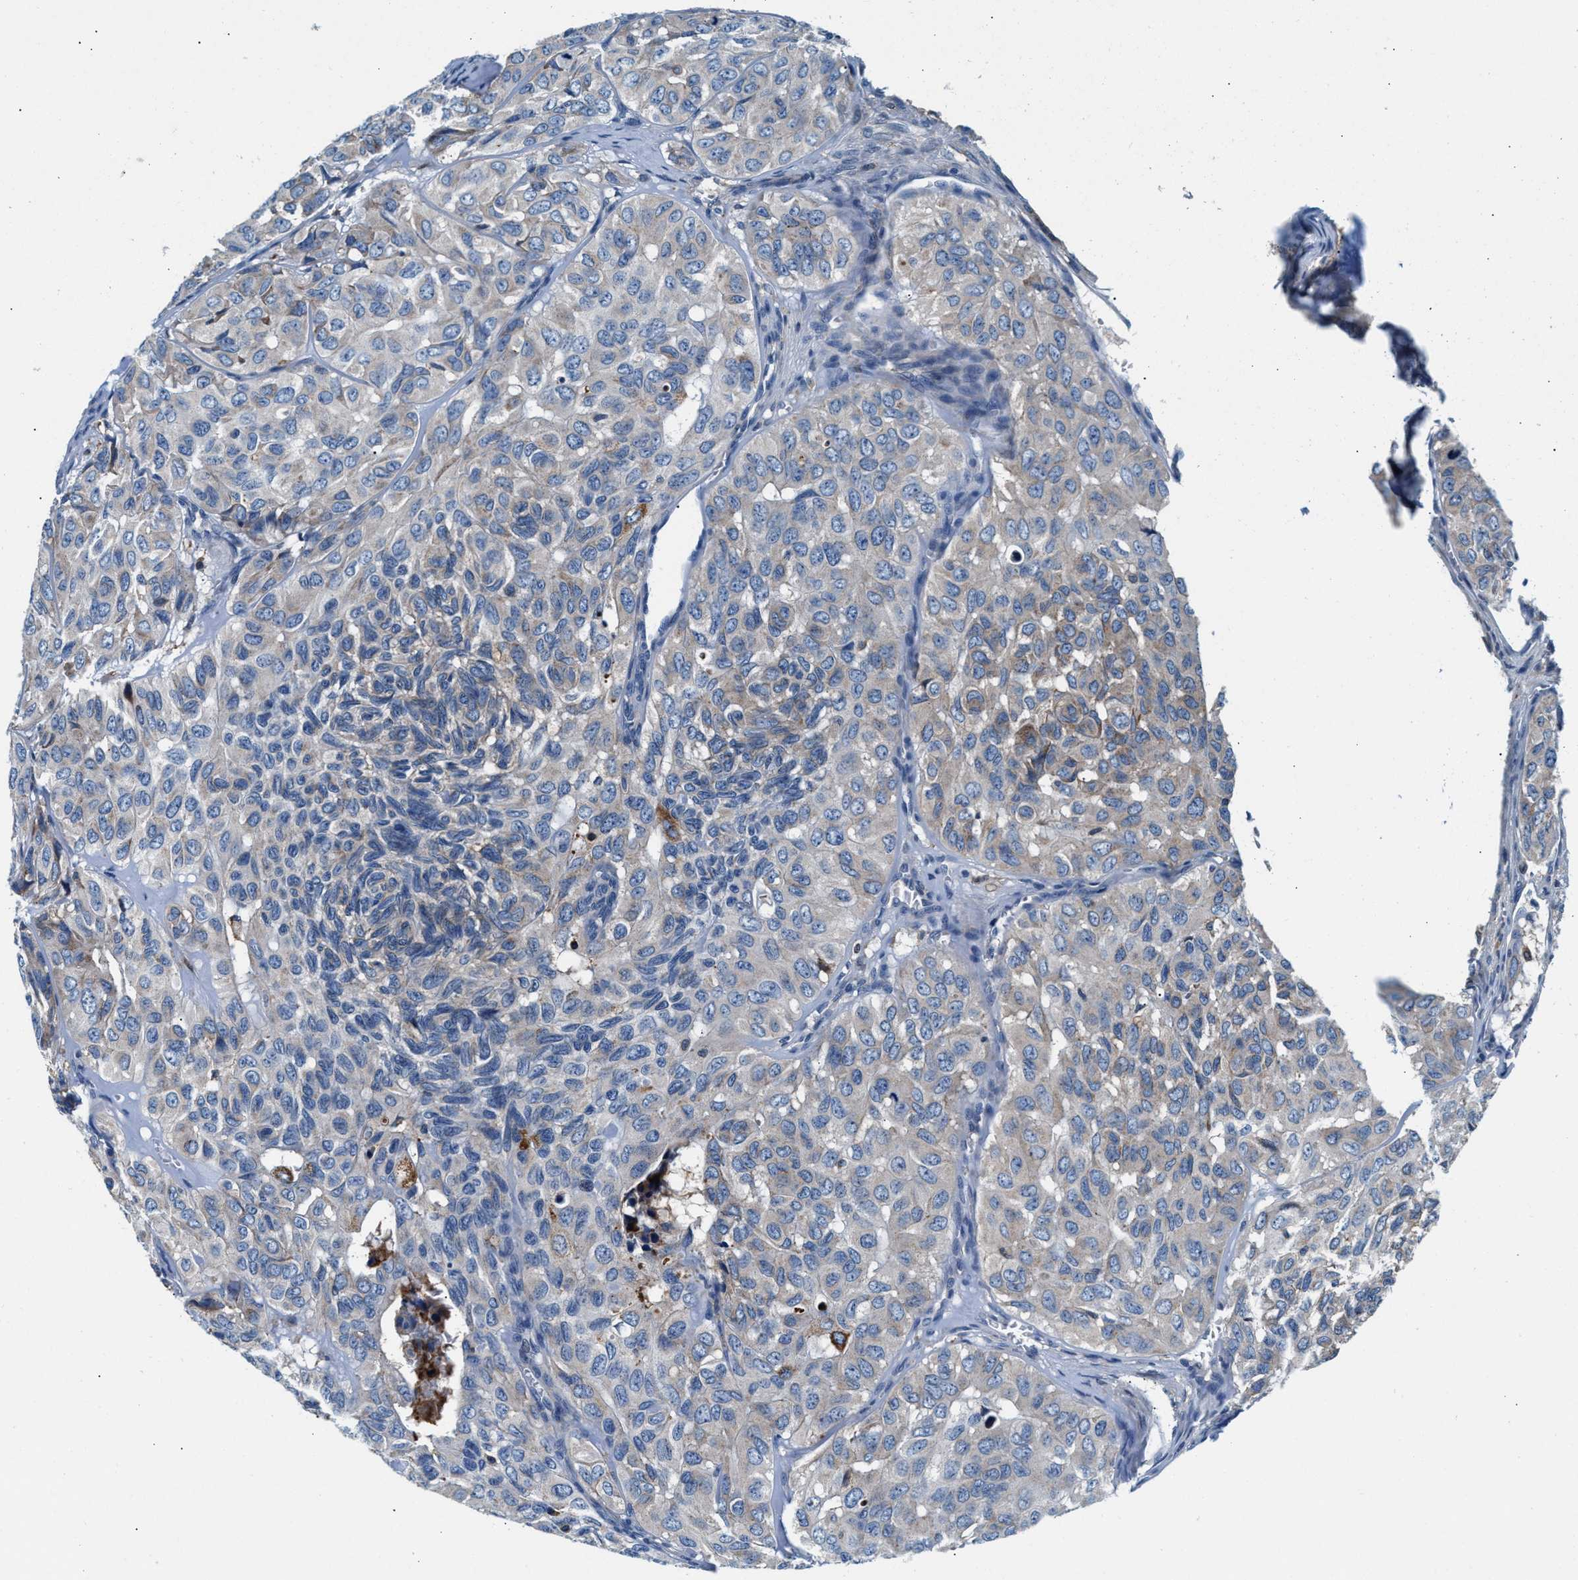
{"staining": {"intensity": "moderate", "quantity": "<25%", "location": "cytoplasmic/membranous"}, "tissue": "head and neck cancer", "cell_type": "Tumor cells", "image_type": "cancer", "snomed": [{"axis": "morphology", "description": "Adenocarcinoma, NOS"}, {"axis": "topography", "description": "Salivary gland, NOS"}, {"axis": "topography", "description": "Head-Neck"}], "caption": "A low amount of moderate cytoplasmic/membranous staining is present in about <25% of tumor cells in head and neck adenocarcinoma tissue.", "gene": "SLFN11", "patient": {"sex": "female", "age": 76}}